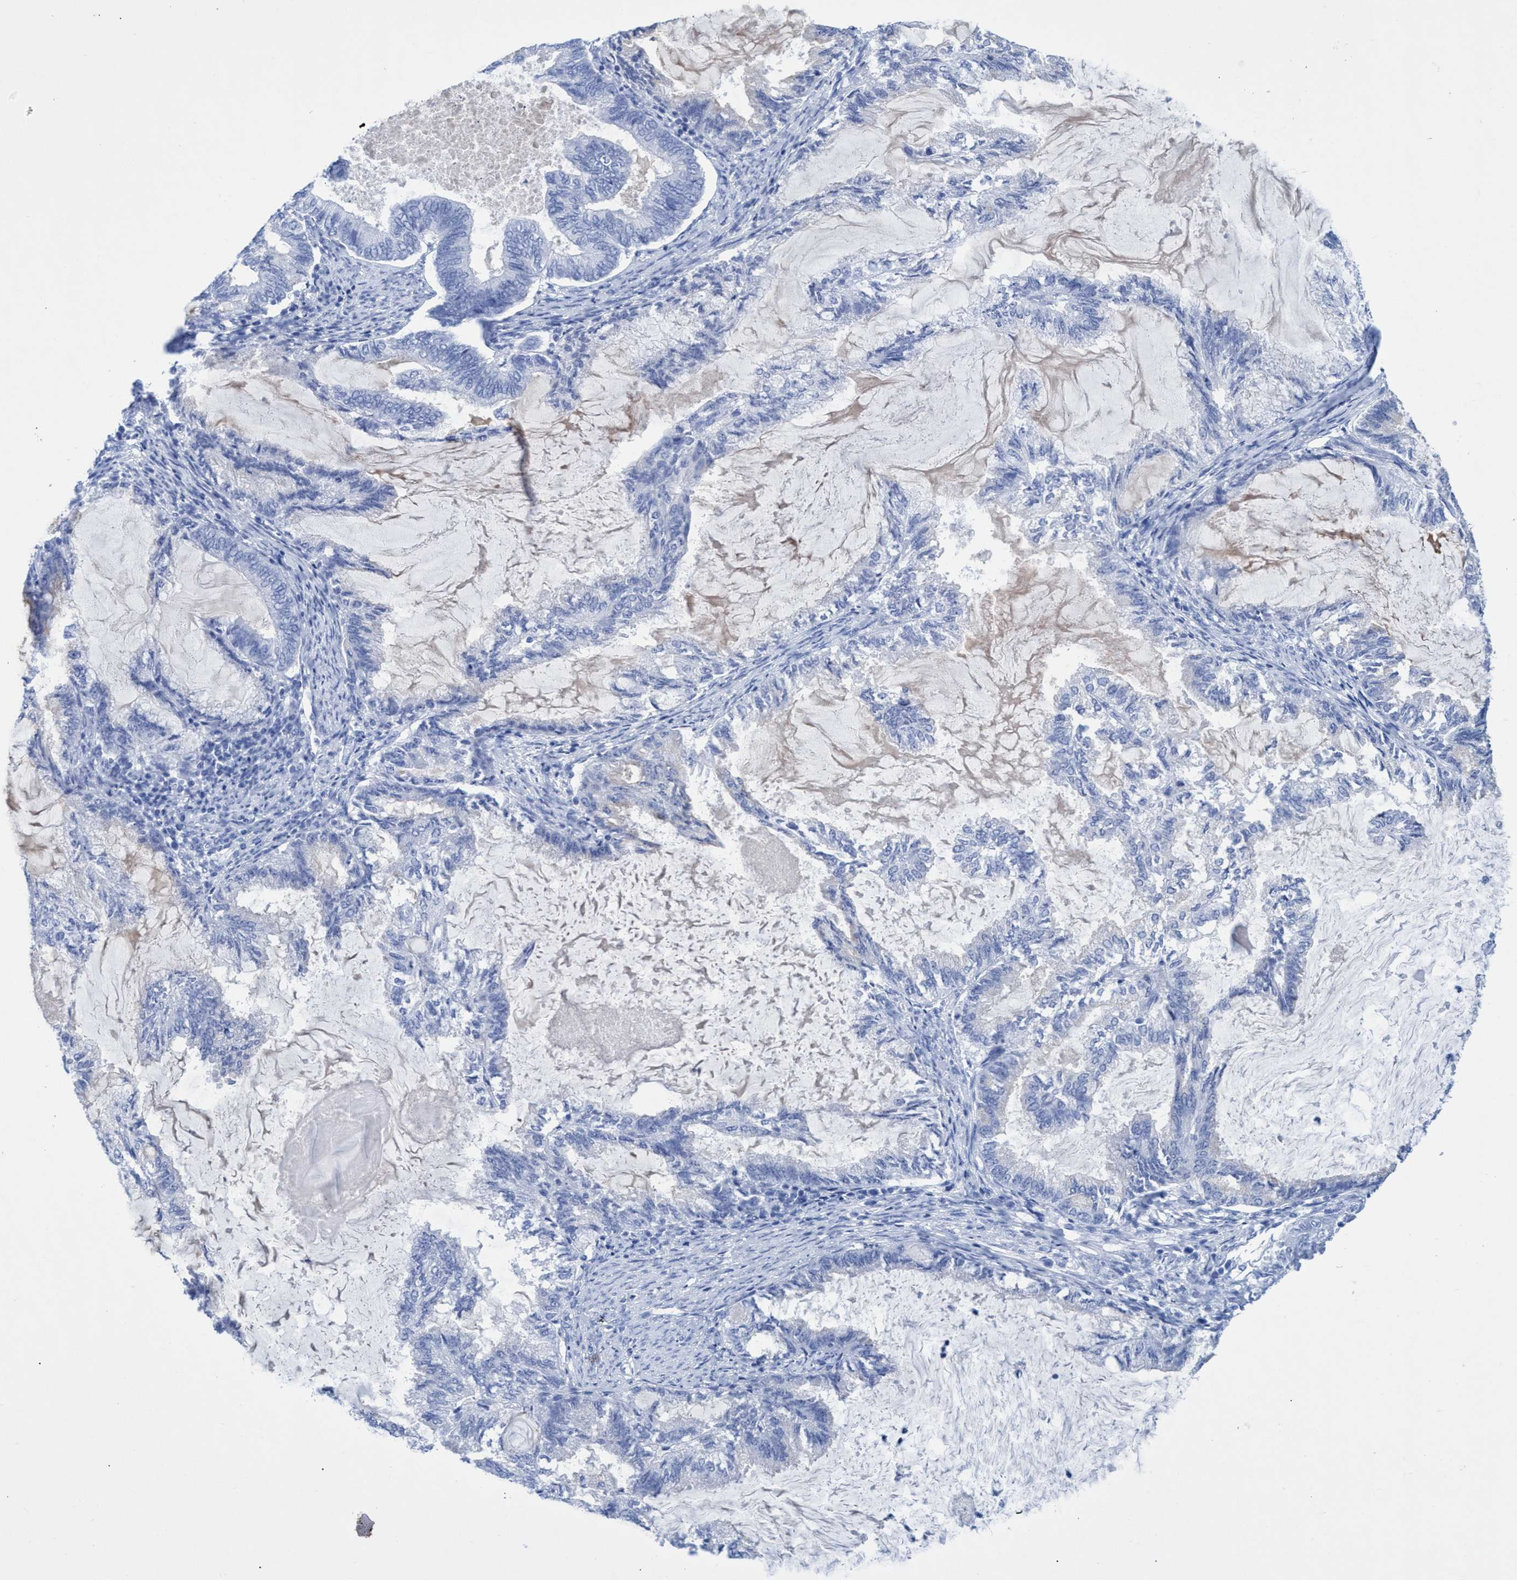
{"staining": {"intensity": "negative", "quantity": "none", "location": "none"}, "tissue": "endometrial cancer", "cell_type": "Tumor cells", "image_type": "cancer", "snomed": [{"axis": "morphology", "description": "Adenocarcinoma, NOS"}, {"axis": "topography", "description": "Endometrium"}], "caption": "Immunohistochemical staining of adenocarcinoma (endometrial) reveals no significant expression in tumor cells.", "gene": "INSL6", "patient": {"sex": "female", "age": 86}}